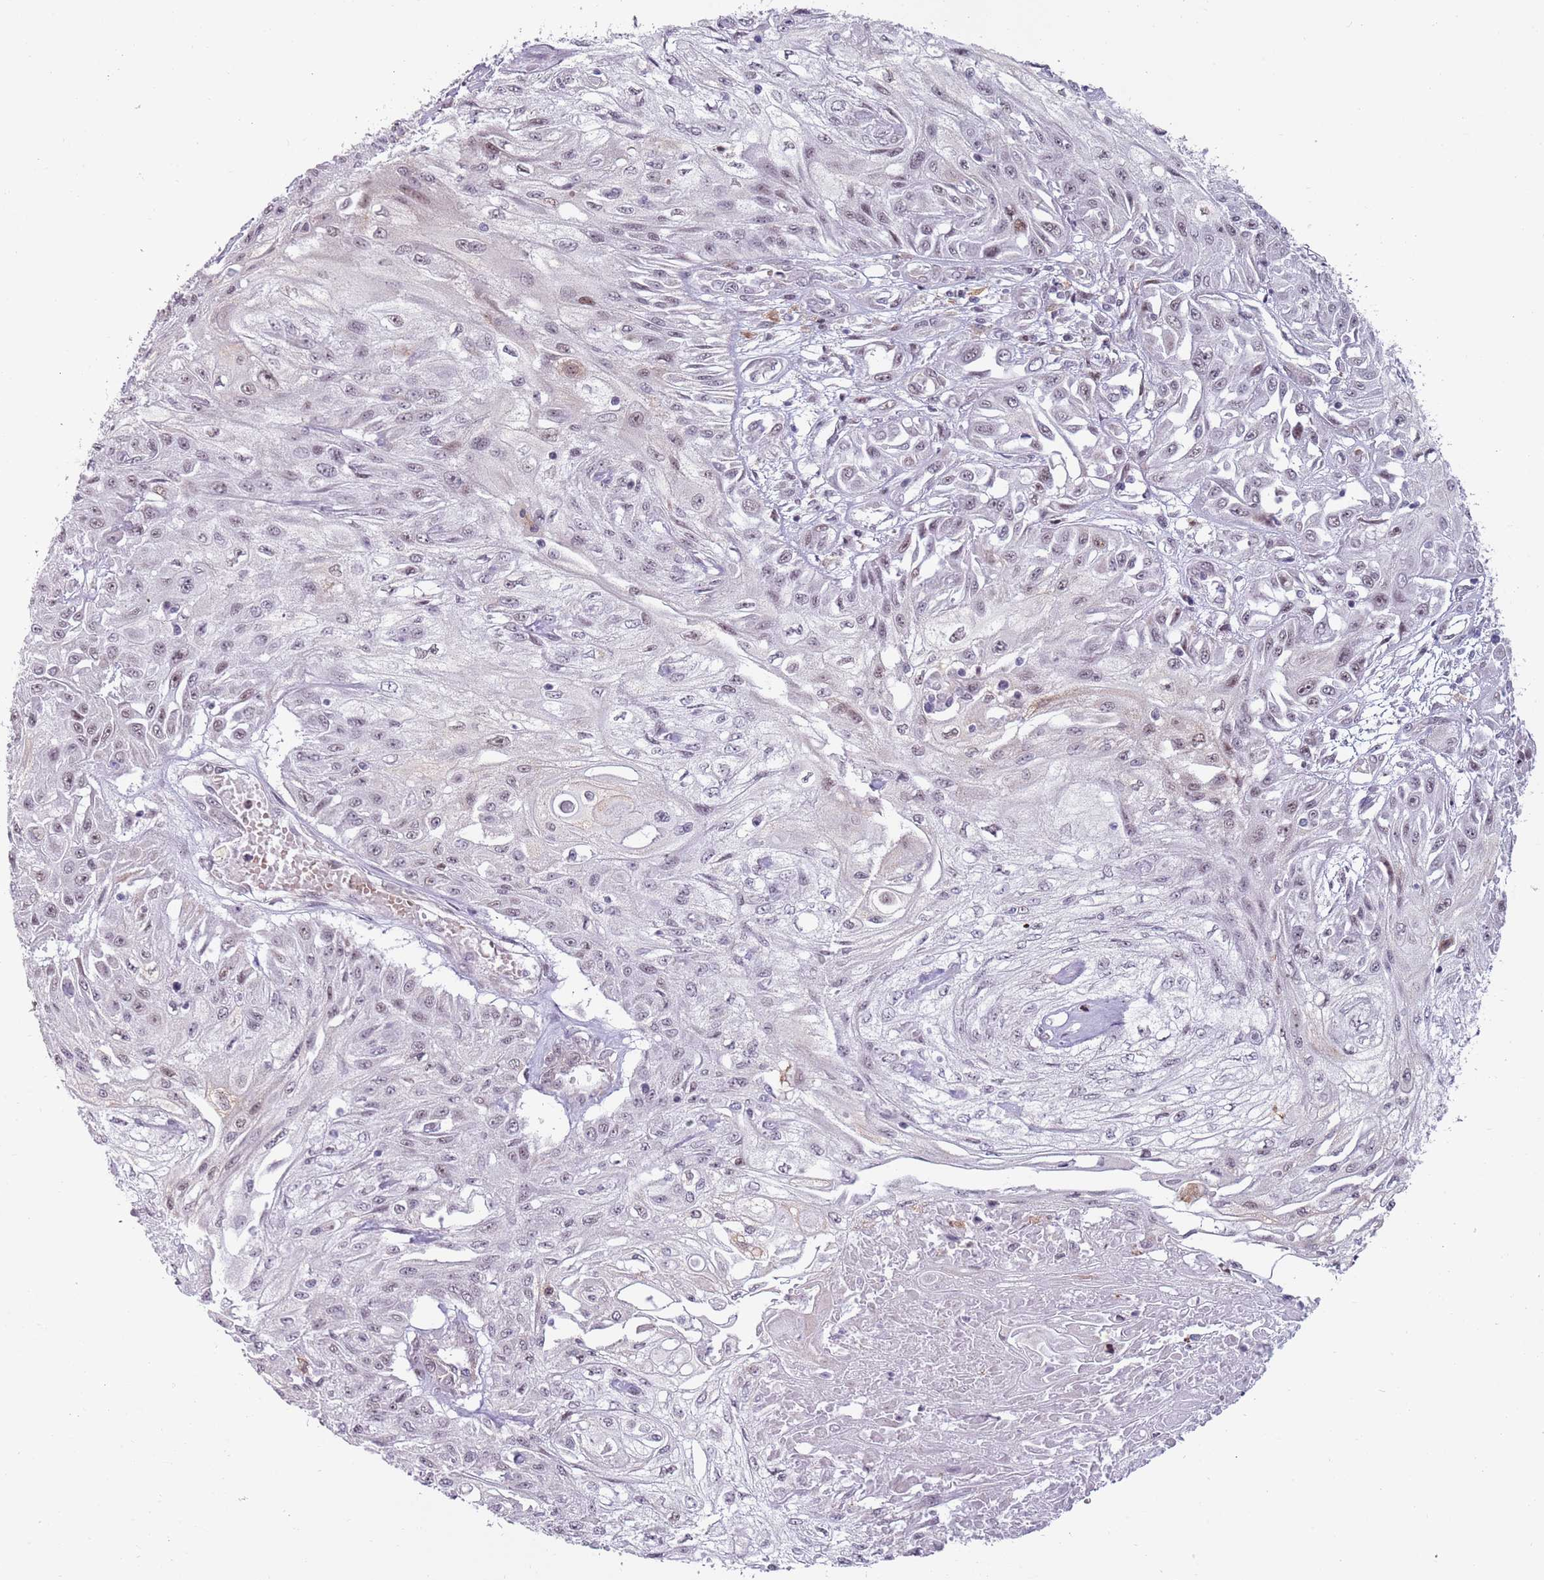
{"staining": {"intensity": "negative", "quantity": "none", "location": "none"}, "tissue": "skin cancer", "cell_type": "Tumor cells", "image_type": "cancer", "snomed": [{"axis": "morphology", "description": "Squamous cell carcinoma, NOS"}, {"axis": "morphology", "description": "Squamous cell carcinoma, metastatic, NOS"}, {"axis": "topography", "description": "Skin"}, {"axis": "topography", "description": "Lymph node"}], "caption": "Tumor cells show no significant protein staining in metastatic squamous cell carcinoma (skin). (DAB (3,3'-diaminobenzidine) immunohistochemistry (IHC) visualized using brightfield microscopy, high magnification).", "gene": "REXO4", "patient": {"sex": "male", "age": 75}}